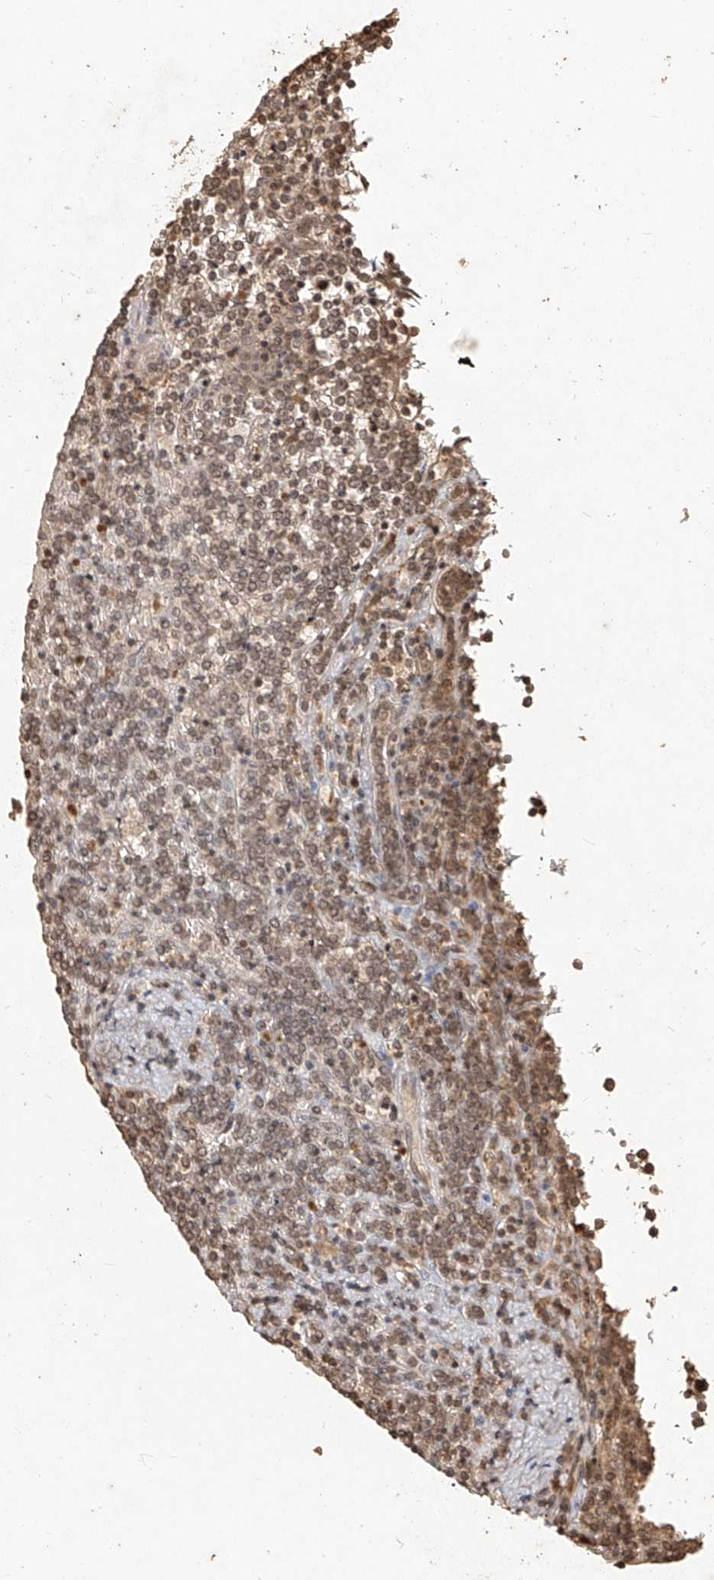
{"staining": {"intensity": "weak", "quantity": ">75%", "location": "cytoplasmic/membranous,nuclear"}, "tissue": "lymphoma", "cell_type": "Tumor cells", "image_type": "cancer", "snomed": [{"axis": "morphology", "description": "Malignant lymphoma, non-Hodgkin's type, Low grade"}, {"axis": "topography", "description": "Spleen"}], "caption": "Lymphoma stained with DAB (3,3'-diaminobenzidine) immunohistochemistry (IHC) exhibits low levels of weak cytoplasmic/membranous and nuclear positivity in approximately >75% of tumor cells.", "gene": "UBE2K", "patient": {"sex": "female", "age": 19}}